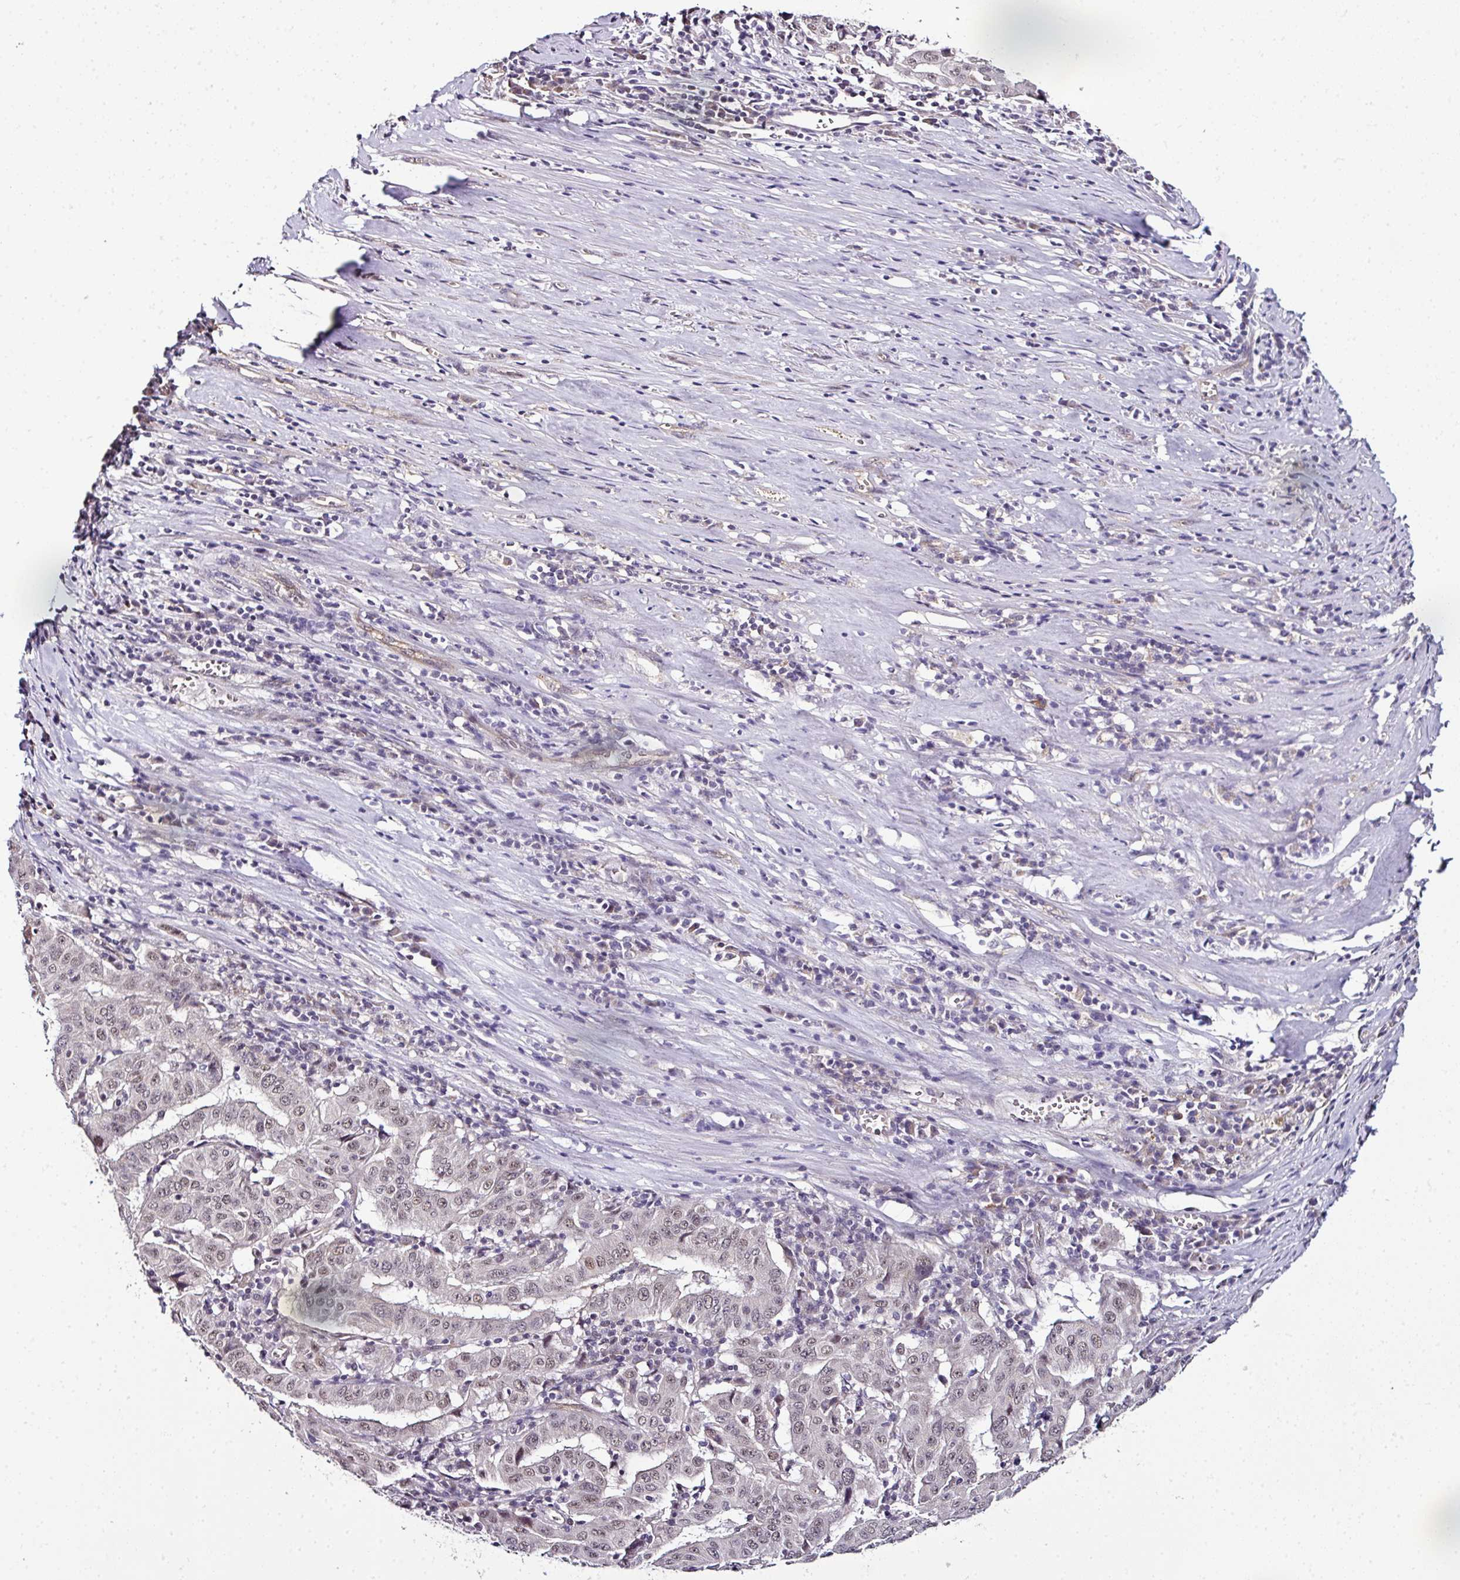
{"staining": {"intensity": "weak", "quantity": "25%-75%", "location": "nuclear"}, "tissue": "pancreatic cancer", "cell_type": "Tumor cells", "image_type": "cancer", "snomed": [{"axis": "morphology", "description": "Adenocarcinoma, NOS"}, {"axis": "topography", "description": "Pancreas"}], "caption": "About 25%-75% of tumor cells in adenocarcinoma (pancreatic) reveal weak nuclear protein staining as visualized by brown immunohistochemical staining.", "gene": "NAPSA", "patient": {"sex": "male", "age": 63}}